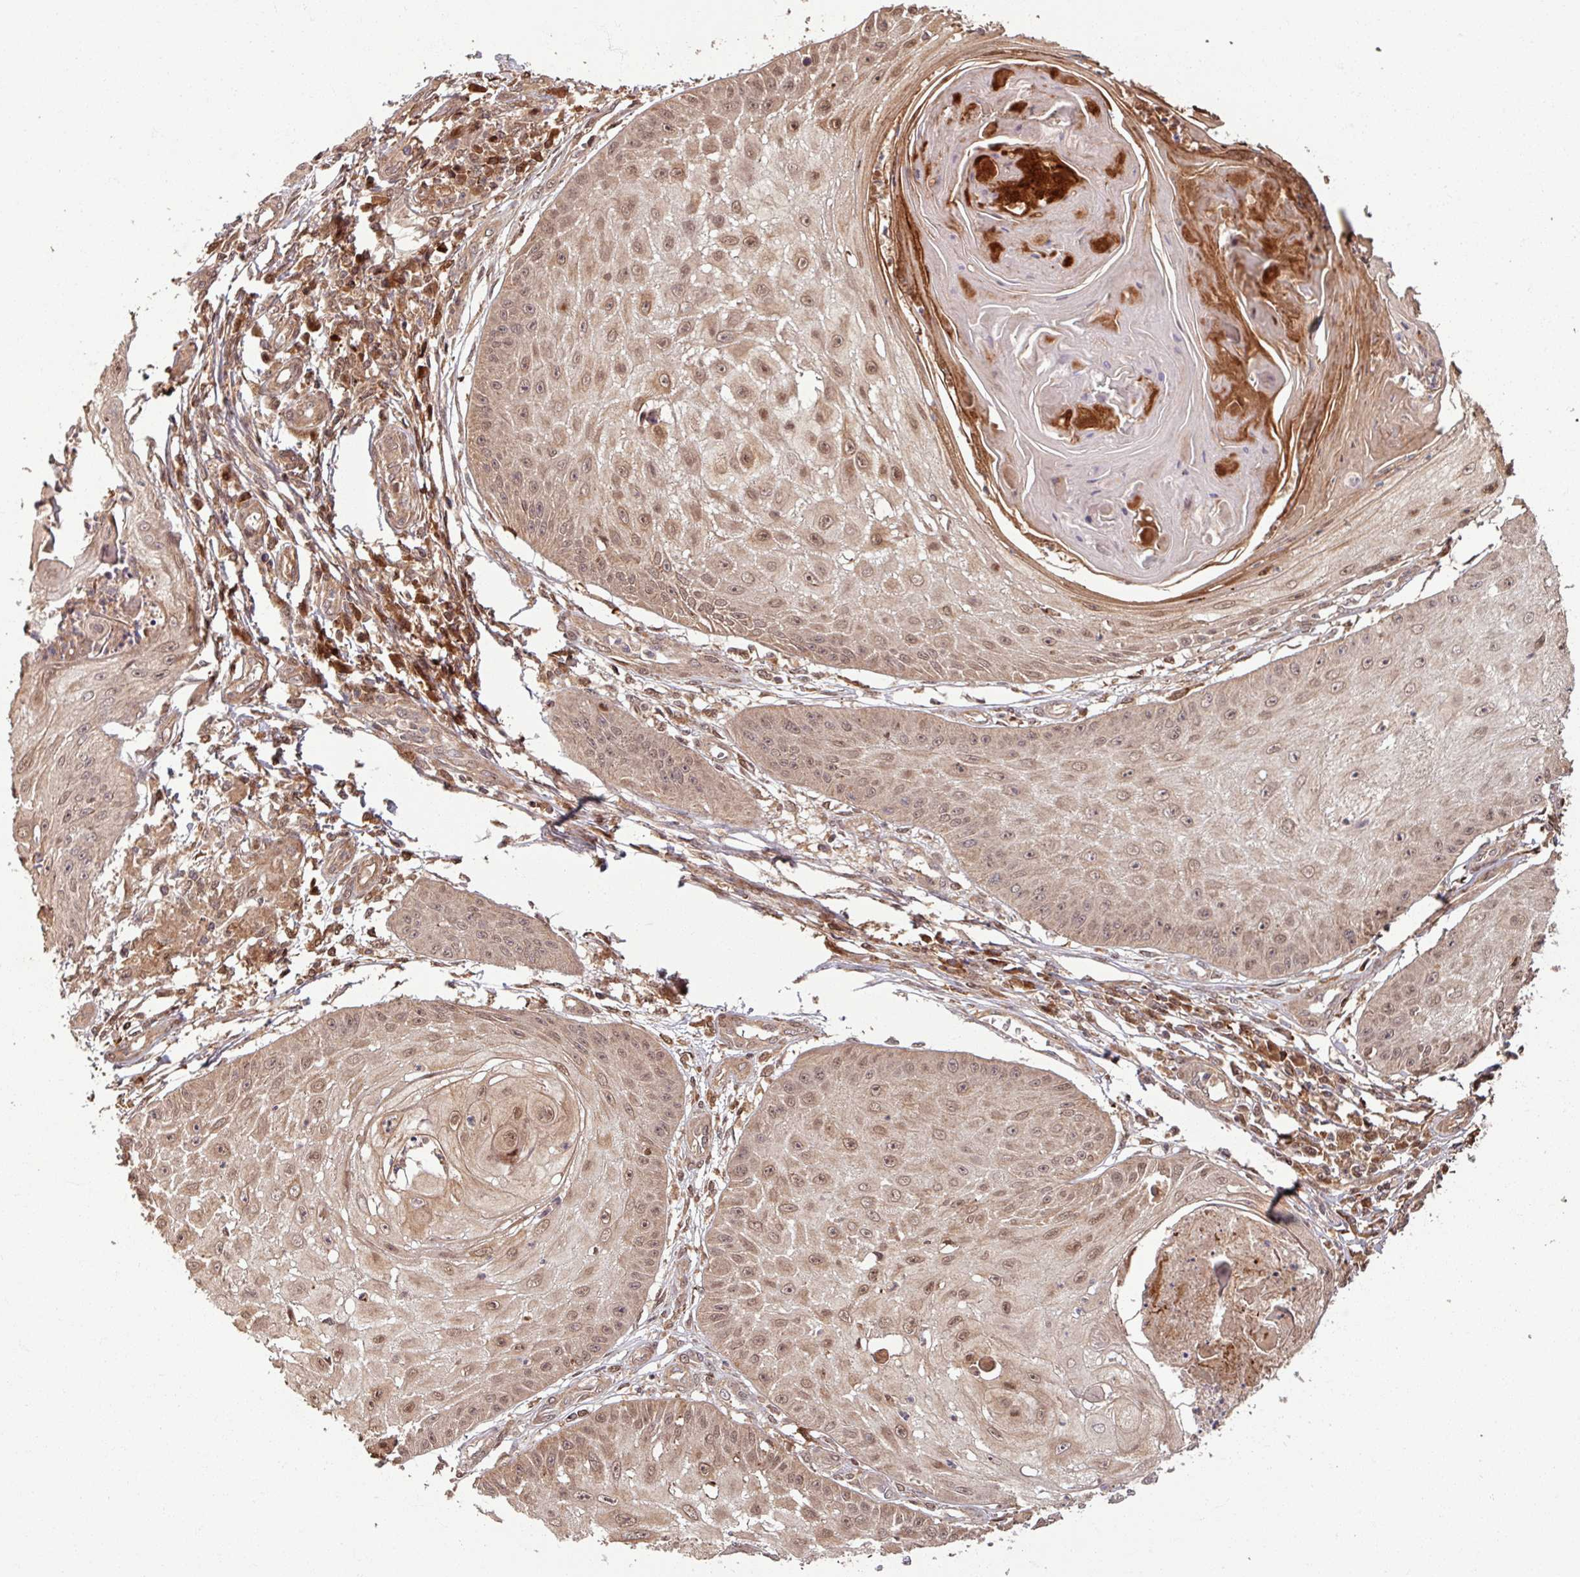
{"staining": {"intensity": "moderate", "quantity": "25%-75%", "location": "nuclear"}, "tissue": "skin cancer", "cell_type": "Tumor cells", "image_type": "cancer", "snomed": [{"axis": "morphology", "description": "Squamous cell carcinoma, NOS"}, {"axis": "topography", "description": "Skin"}], "caption": "Immunohistochemistry (IHC) staining of skin cancer (squamous cell carcinoma), which shows medium levels of moderate nuclear positivity in approximately 25%-75% of tumor cells indicating moderate nuclear protein staining. The staining was performed using DAB (brown) for protein detection and nuclei were counterstained in hematoxylin (blue).", "gene": "OR6B1", "patient": {"sex": "male", "age": 70}}